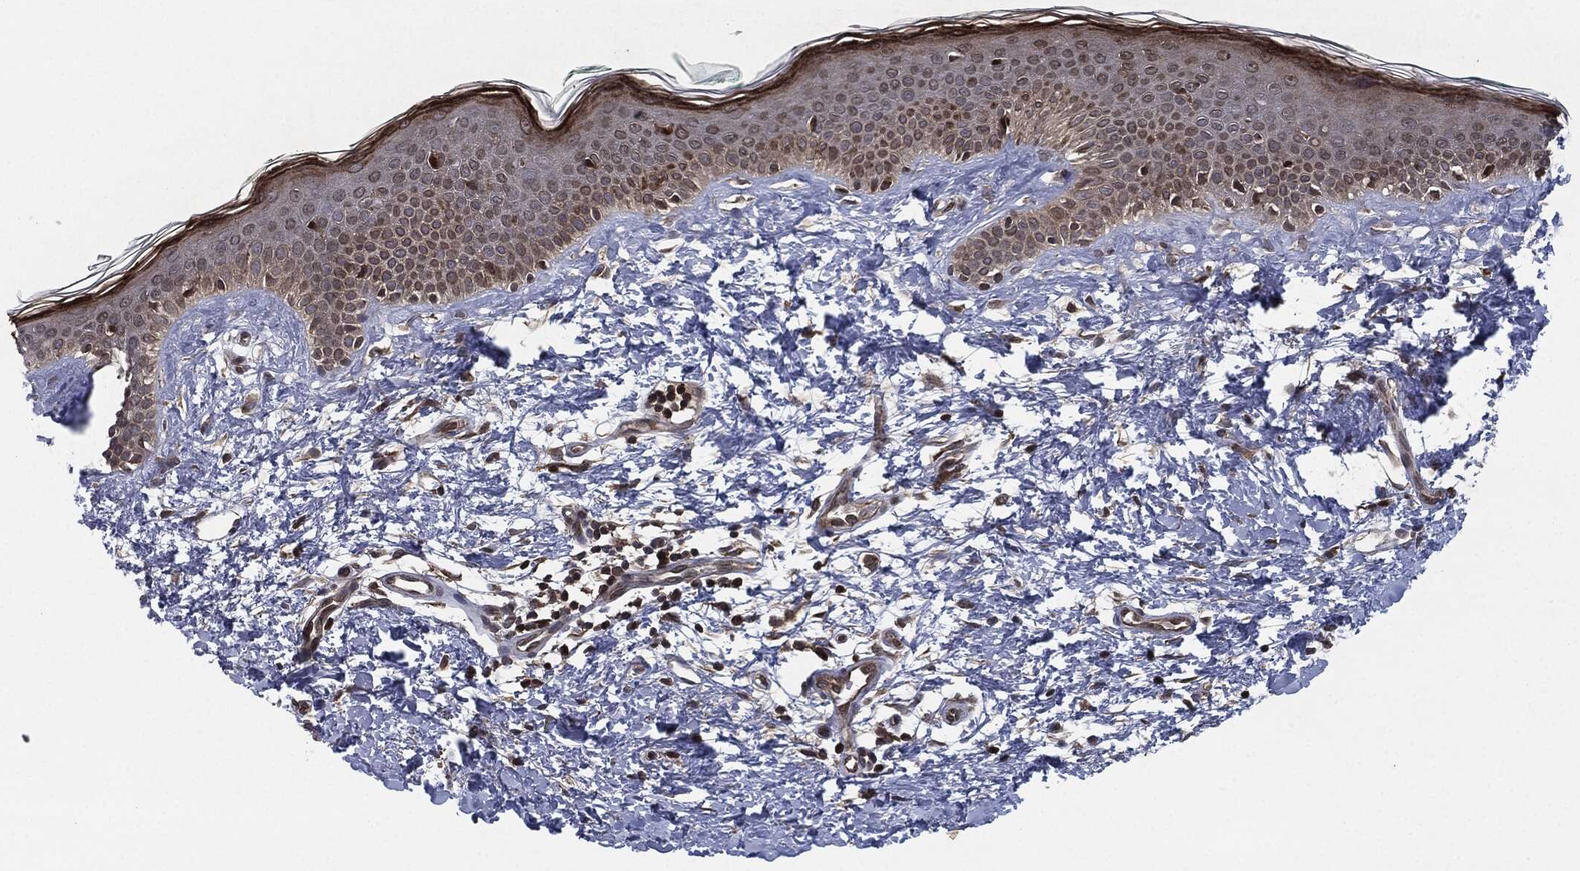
{"staining": {"intensity": "negative", "quantity": "none", "location": "none"}, "tissue": "skin", "cell_type": "Fibroblasts", "image_type": "normal", "snomed": [{"axis": "morphology", "description": "Normal tissue, NOS"}, {"axis": "morphology", "description": "Basal cell carcinoma"}, {"axis": "topography", "description": "Skin"}], "caption": "Immunohistochemistry (IHC) of benign human skin displays no staining in fibroblasts.", "gene": "UBR1", "patient": {"sex": "male", "age": 33}}